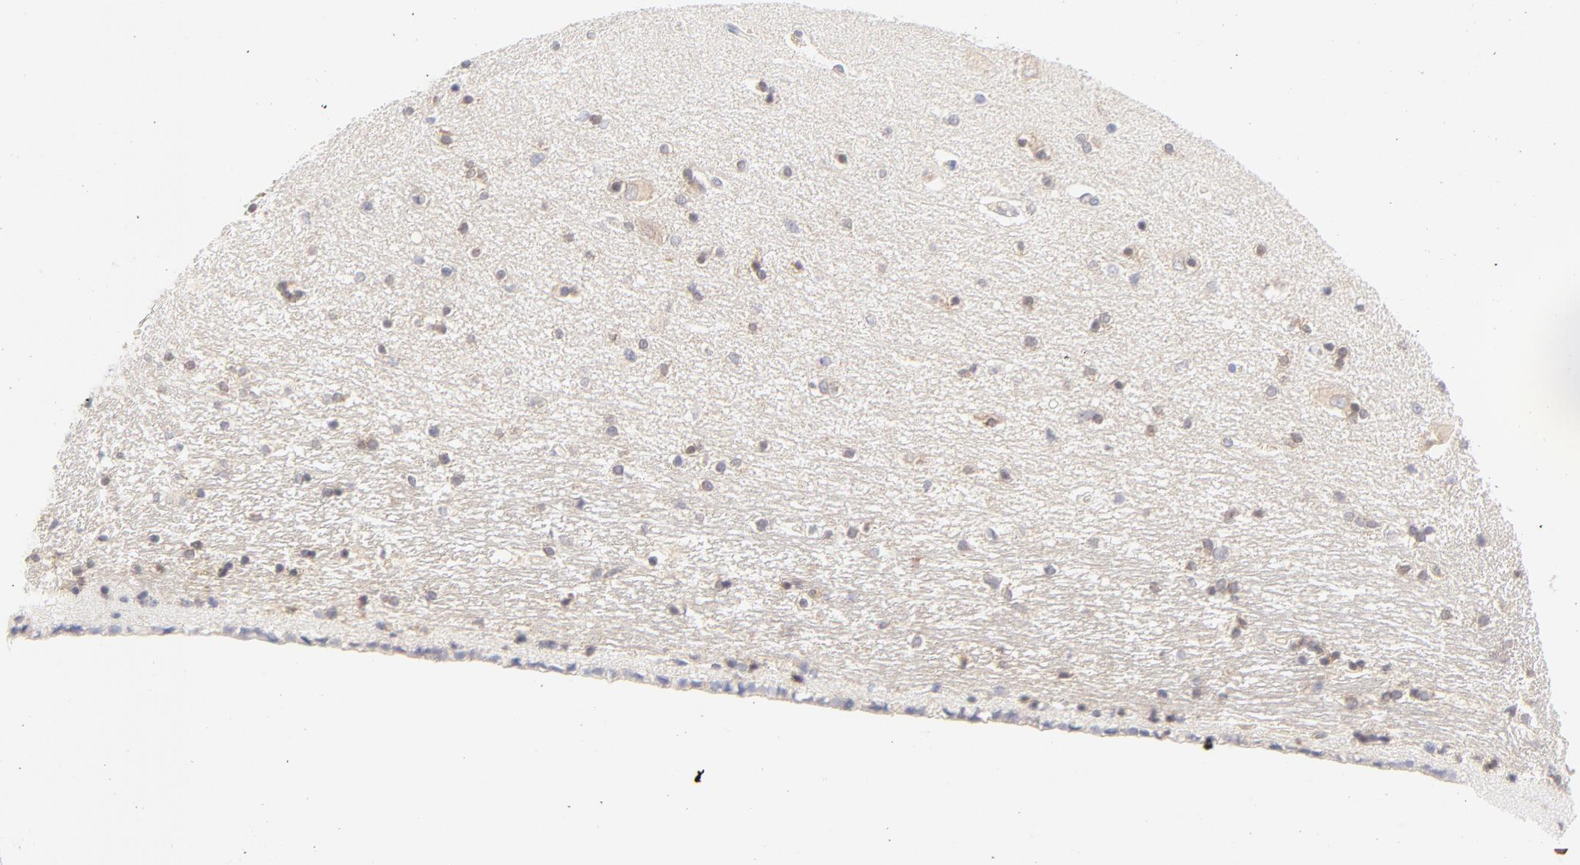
{"staining": {"intensity": "weak", "quantity": "25%-75%", "location": "cytoplasmic/membranous"}, "tissue": "hippocampus", "cell_type": "Glial cells", "image_type": "normal", "snomed": [{"axis": "morphology", "description": "Normal tissue, NOS"}, {"axis": "topography", "description": "Hippocampus"}], "caption": "DAB (3,3'-diaminobenzidine) immunohistochemical staining of normal hippocampus exhibits weak cytoplasmic/membranous protein positivity in approximately 25%-75% of glial cells. The staining was performed using DAB to visualize the protein expression in brown, while the nuclei were stained in blue with hematoxylin (Magnification: 20x).", "gene": "RPS6KA1", "patient": {"sex": "female", "age": 54}}